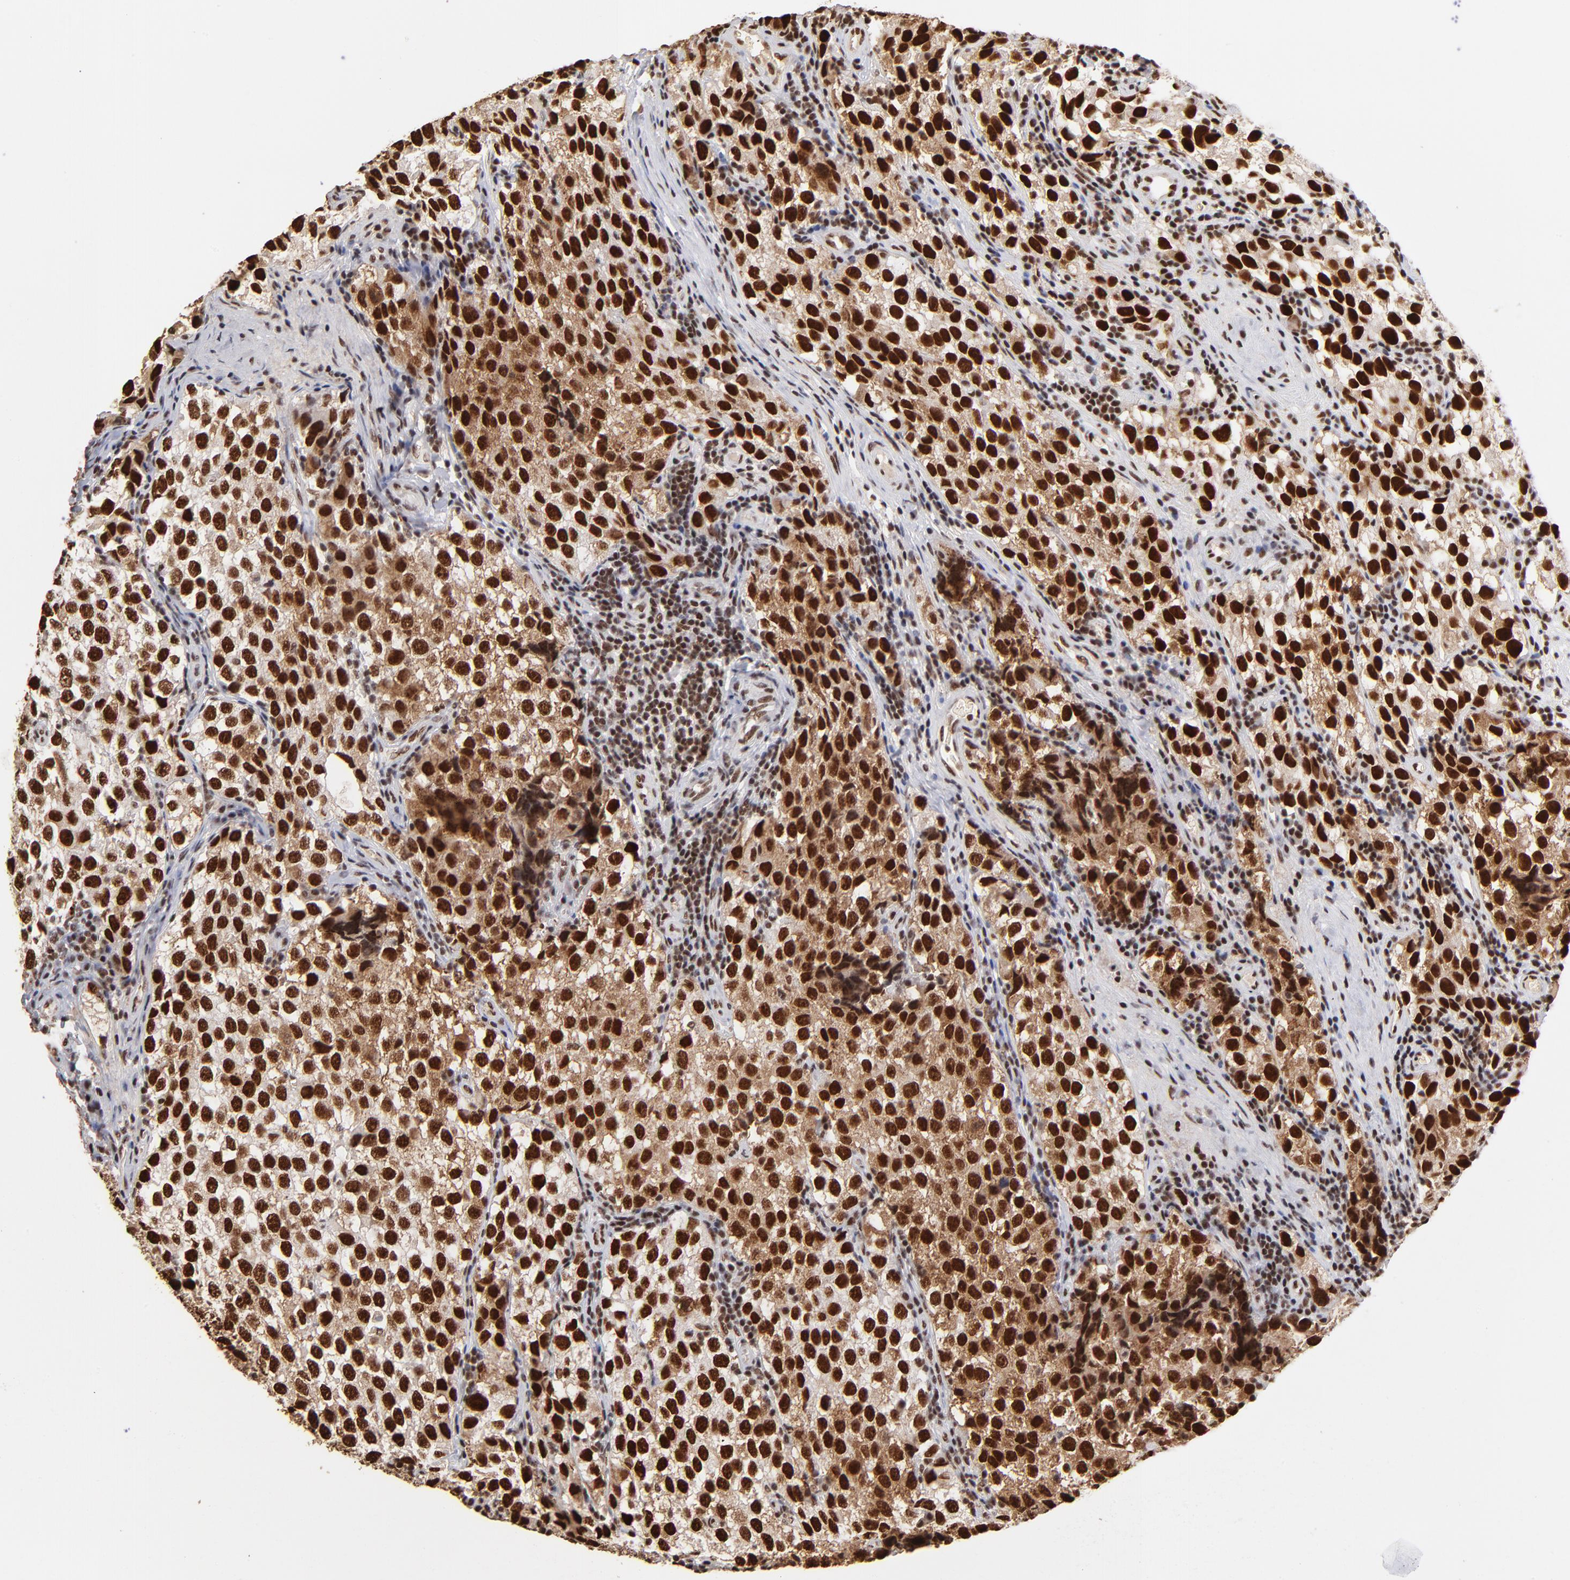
{"staining": {"intensity": "strong", "quantity": ">75%", "location": "cytoplasmic/membranous,nuclear"}, "tissue": "testis cancer", "cell_type": "Tumor cells", "image_type": "cancer", "snomed": [{"axis": "morphology", "description": "Seminoma, NOS"}, {"axis": "topography", "description": "Testis"}], "caption": "Testis seminoma was stained to show a protein in brown. There is high levels of strong cytoplasmic/membranous and nuclear positivity in about >75% of tumor cells.", "gene": "ZNF146", "patient": {"sex": "male", "age": 39}}